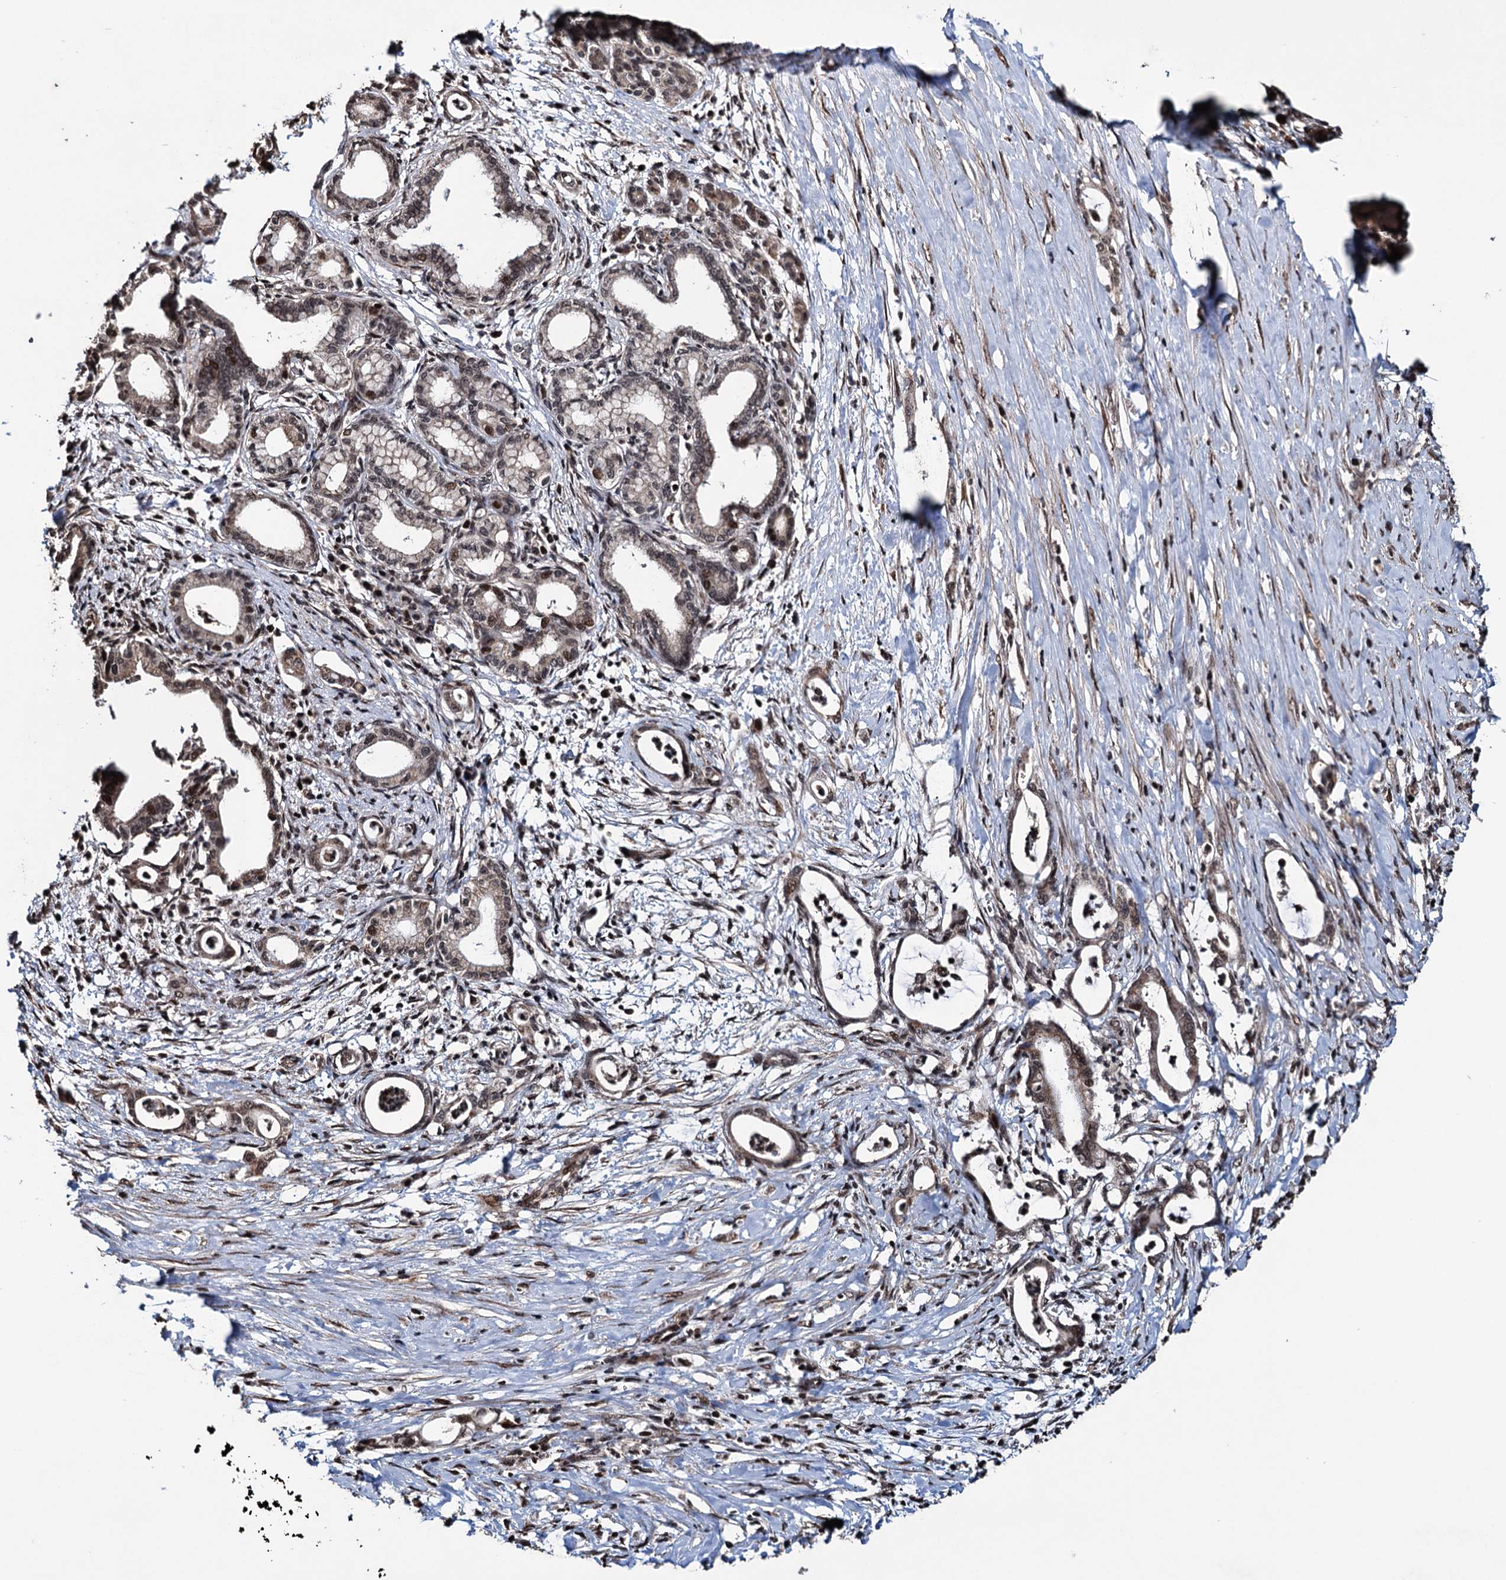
{"staining": {"intensity": "moderate", "quantity": "25%-75%", "location": "cytoplasmic/membranous"}, "tissue": "pancreatic cancer", "cell_type": "Tumor cells", "image_type": "cancer", "snomed": [{"axis": "morphology", "description": "Adenocarcinoma, NOS"}, {"axis": "topography", "description": "Pancreas"}], "caption": "Pancreatic cancer stained for a protein exhibits moderate cytoplasmic/membranous positivity in tumor cells.", "gene": "EYA4", "patient": {"sex": "female", "age": 55}}